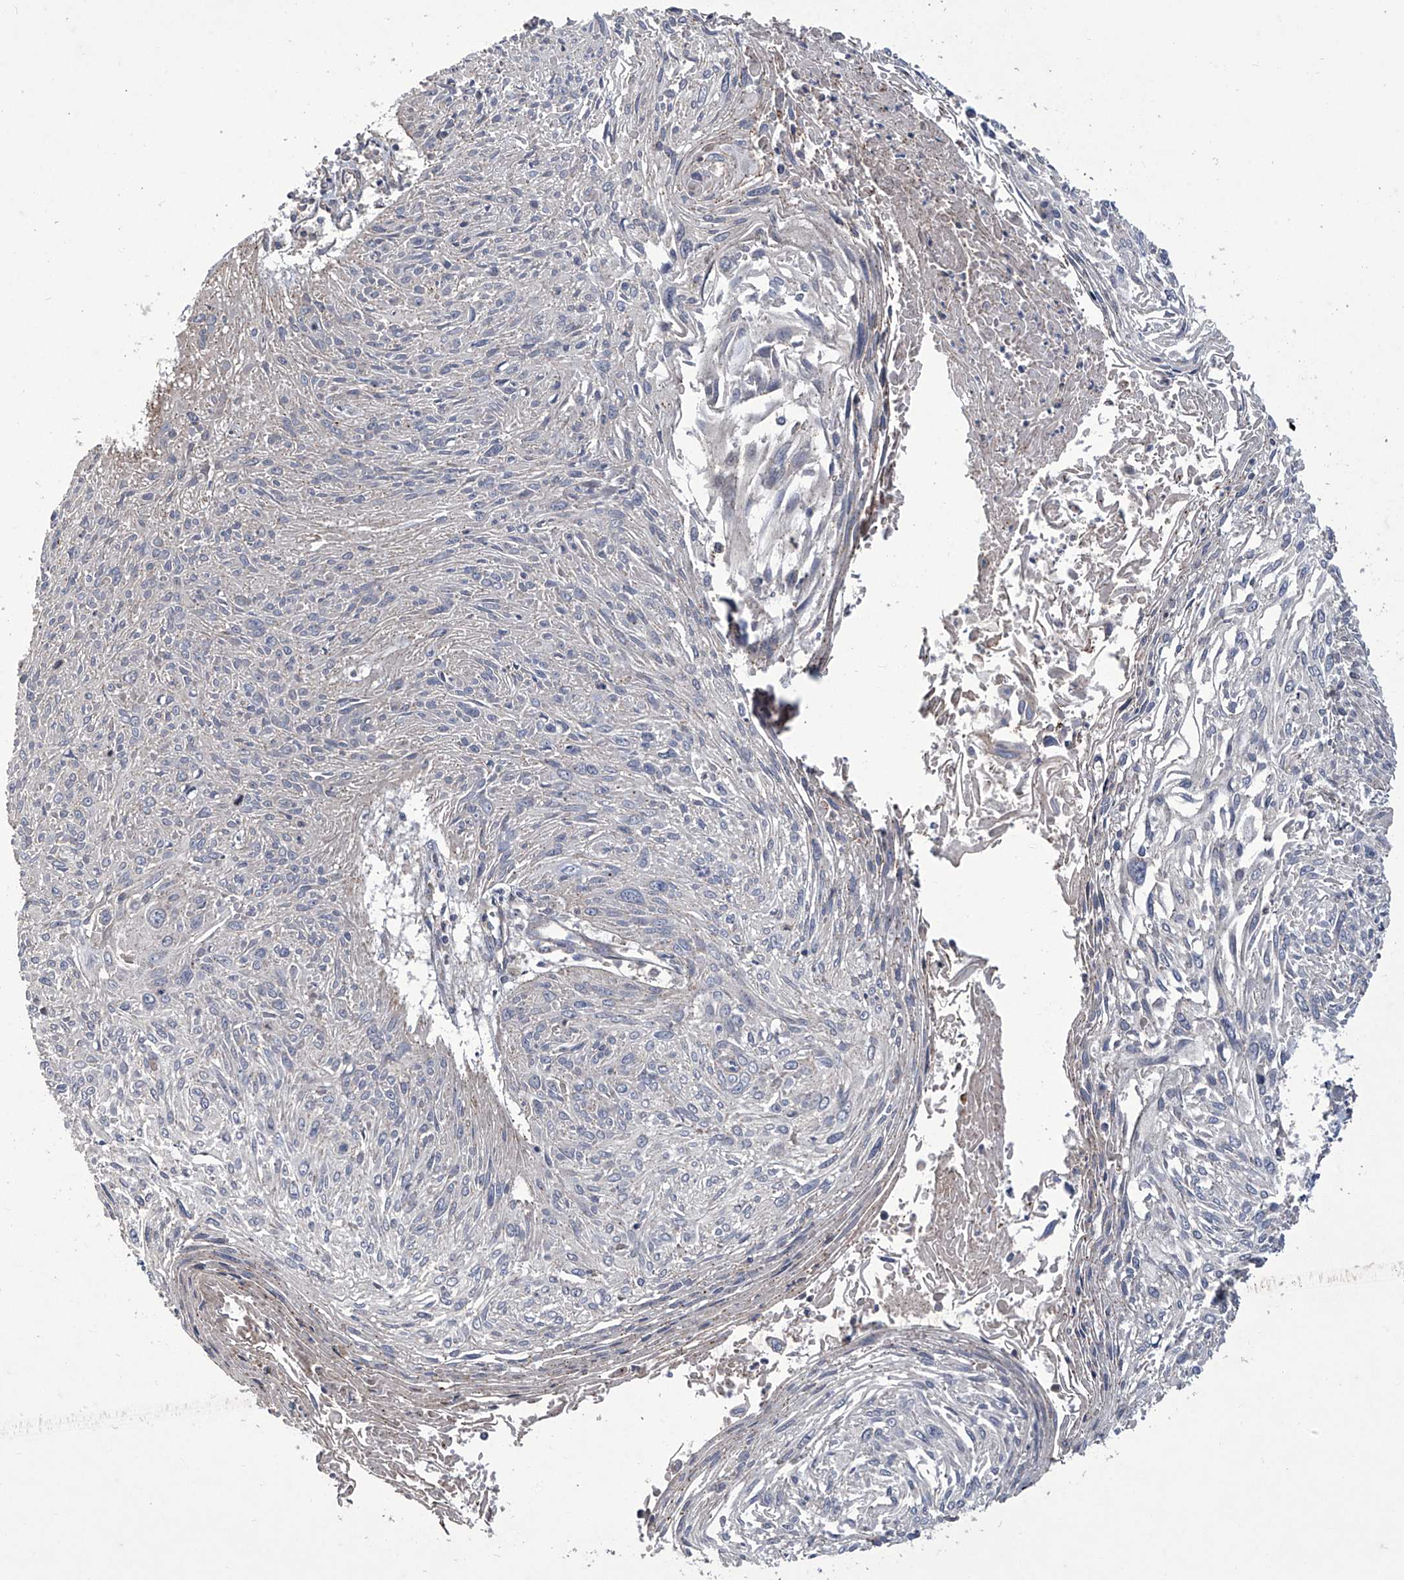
{"staining": {"intensity": "negative", "quantity": "none", "location": "none"}, "tissue": "cervical cancer", "cell_type": "Tumor cells", "image_type": "cancer", "snomed": [{"axis": "morphology", "description": "Squamous cell carcinoma, NOS"}, {"axis": "topography", "description": "Cervix"}], "caption": "Cervical cancer stained for a protein using IHC shows no expression tumor cells.", "gene": "TRIM60", "patient": {"sex": "female", "age": 51}}